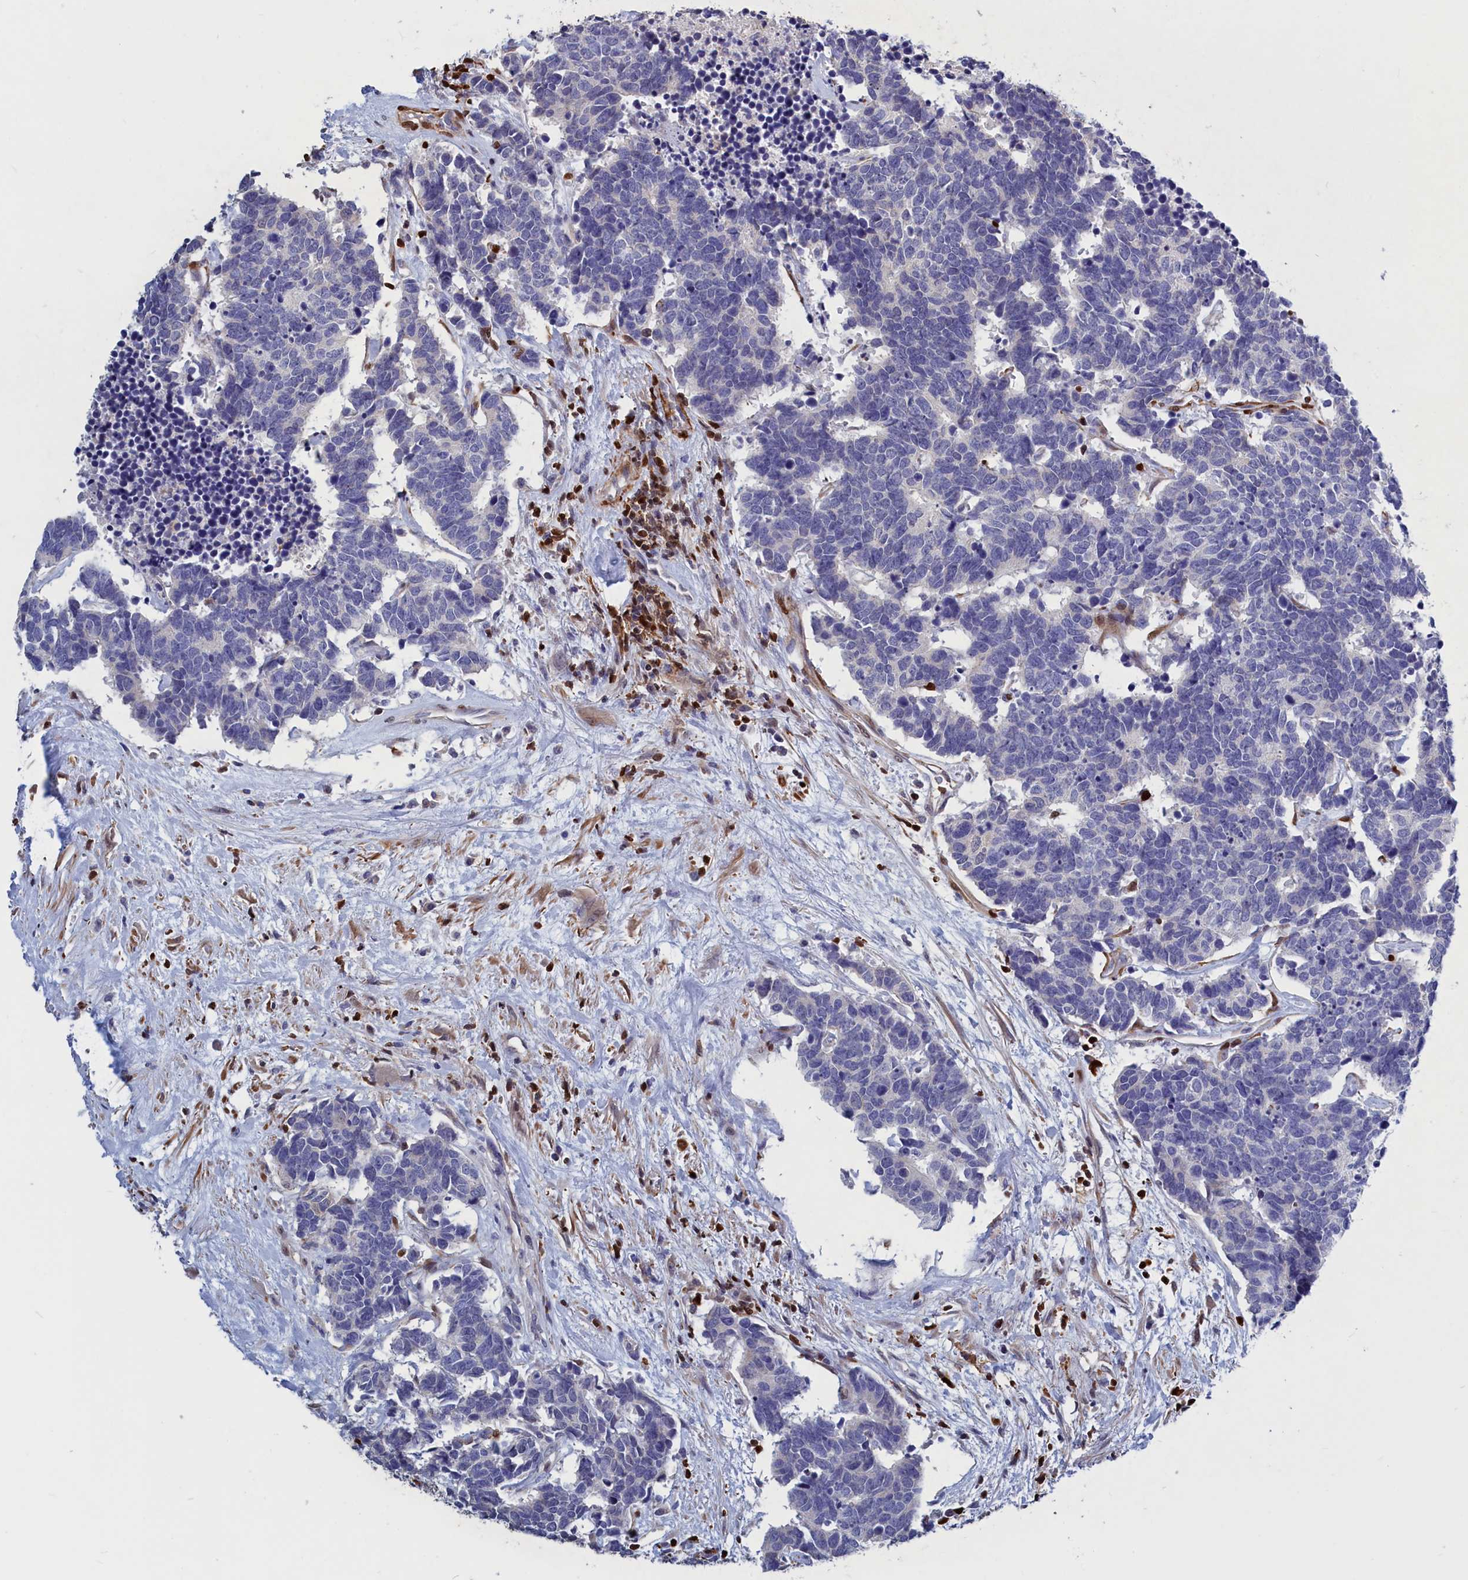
{"staining": {"intensity": "negative", "quantity": "none", "location": "none"}, "tissue": "carcinoid", "cell_type": "Tumor cells", "image_type": "cancer", "snomed": [{"axis": "morphology", "description": "Carcinoma, NOS"}, {"axis": "morphology", "description": "Carcinoid, malignant, NOS"}, {"axis": "topography", "description": "Urinary bladder"}], "caption": "IHC photomicrograph of neoplastic tissue: human malignant carcinoid stained with DAB reveals no significant protein staining in tumor cells. (DAB (3,3'-diaminobenzidine) immunohistochemistry (IHC) with hematoxylin counter stain).", "gene": "CRIP1", "patient": {"sex": "male", "age": 57}}